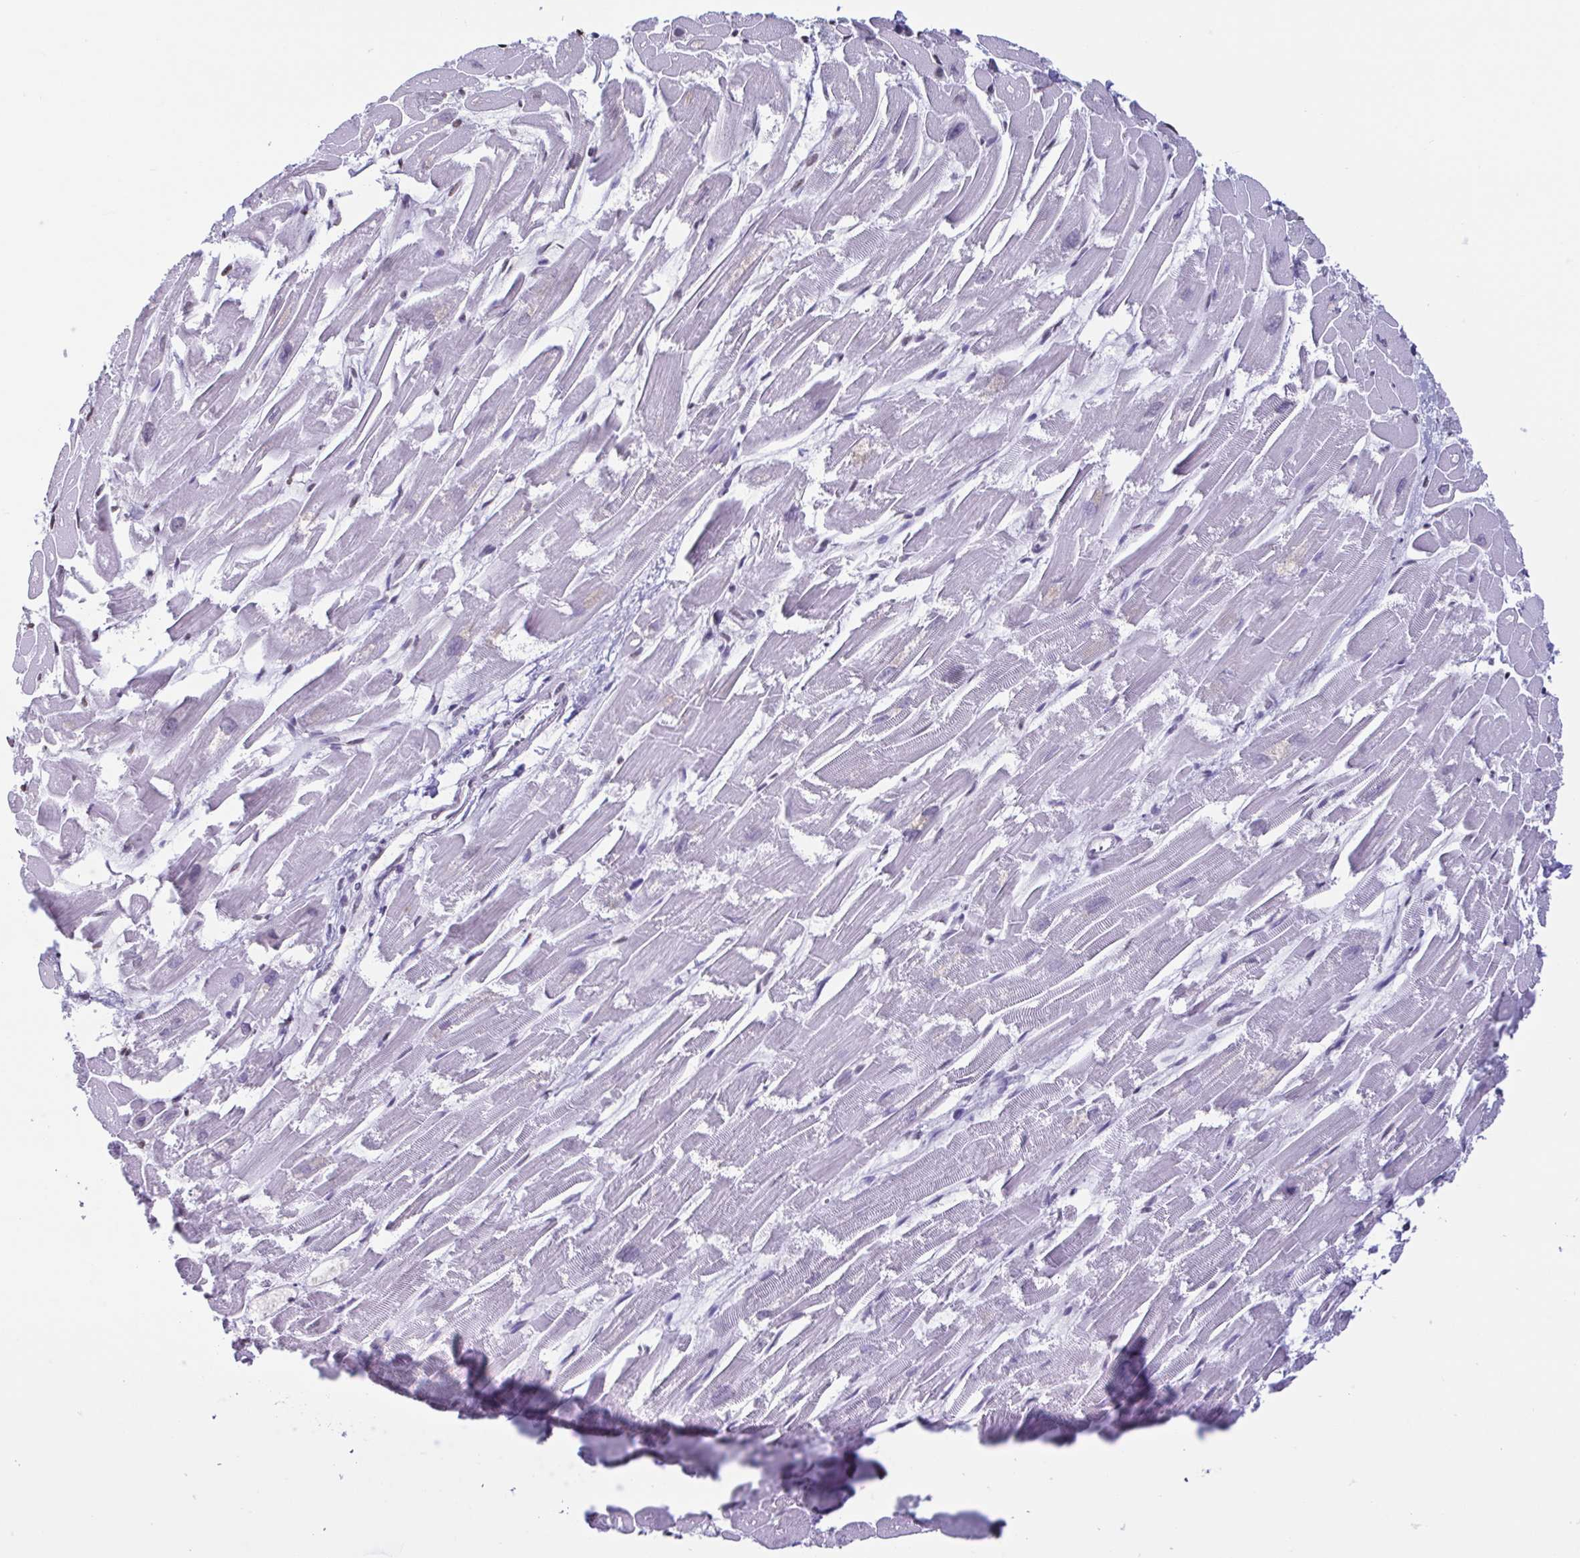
{"staining": {"intensity": "negative", "quantity": "none", "location": "none"}, "tissue": "heart muscle", "cell_type": "Cardiomyocytes", "image_type": "normal", "snomed": [{"axis": "morphology", "description": "Normal tissue, NOS"}, {"axis": "topography", "description": "Heart"}], "caption": "High power microscopy histopathology image of an immunohistochemistry (IHC) image of benign heart muscle, revealing no significant positivity in cardiomyocytes.", "gene": "VCX2", "patient": {"sex": "male", "age": 54}}